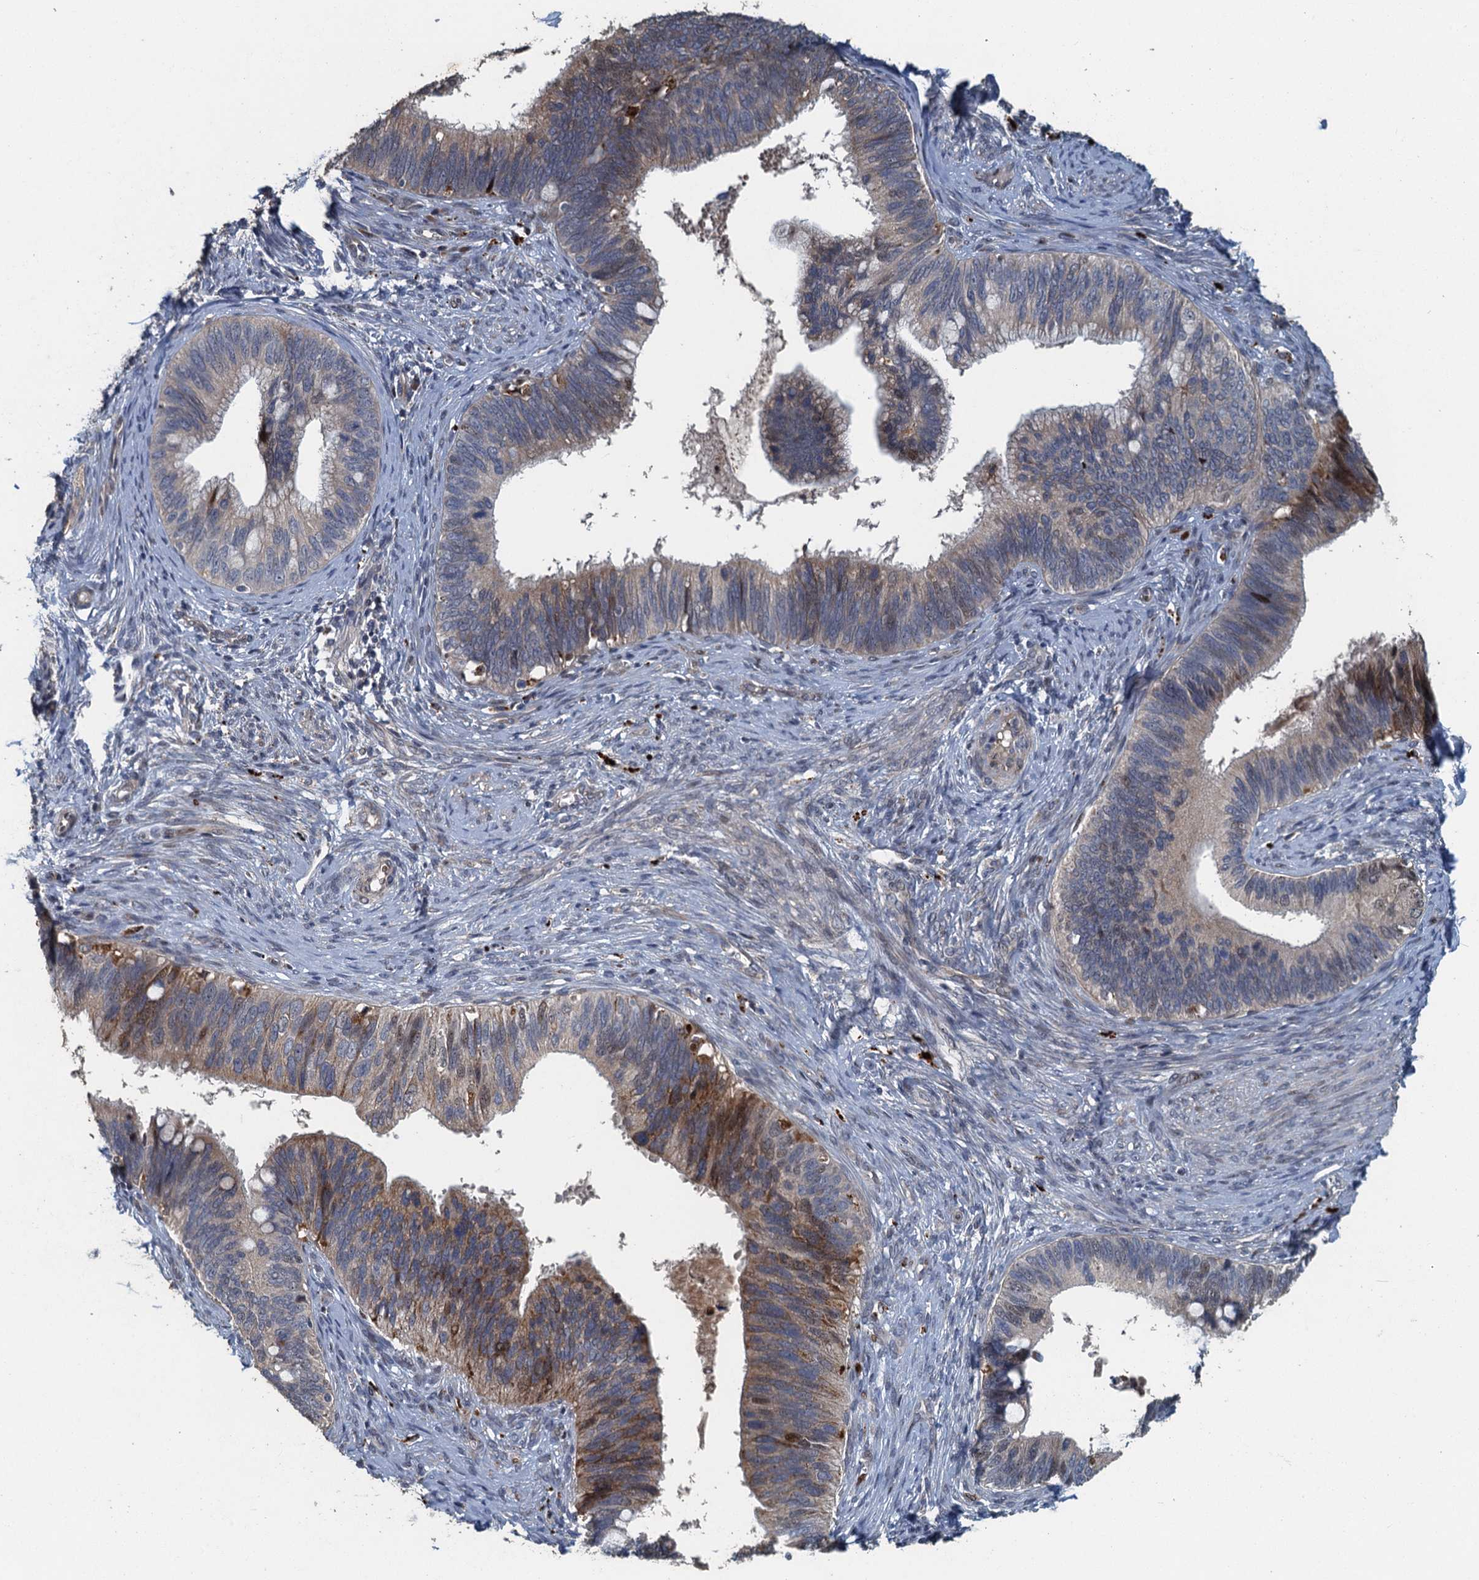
{"staining": {"intensity": "moderate", "quantity": "<25%", "location": "cytoplasmic/membranous"}, "tissue": "cervical cancer", "cell_type": "Tumor cells", "image_type": "cancer", "snomed": [{"axis": "morphology", "description": "Adenocarcinoma, NOS"}, {"axis": "topography", "description": "Cervix"}], "caption": "Protein staining reveals moderate cytoplasmic/membranous expression in approximately <25% of tumor cells in cervical cancer (adenocarcinoma). The protein is shown in brown color, while the nuclei are stained blue.", "gene": "AGRN", "patient": {"sex": "female", "age": 42}}